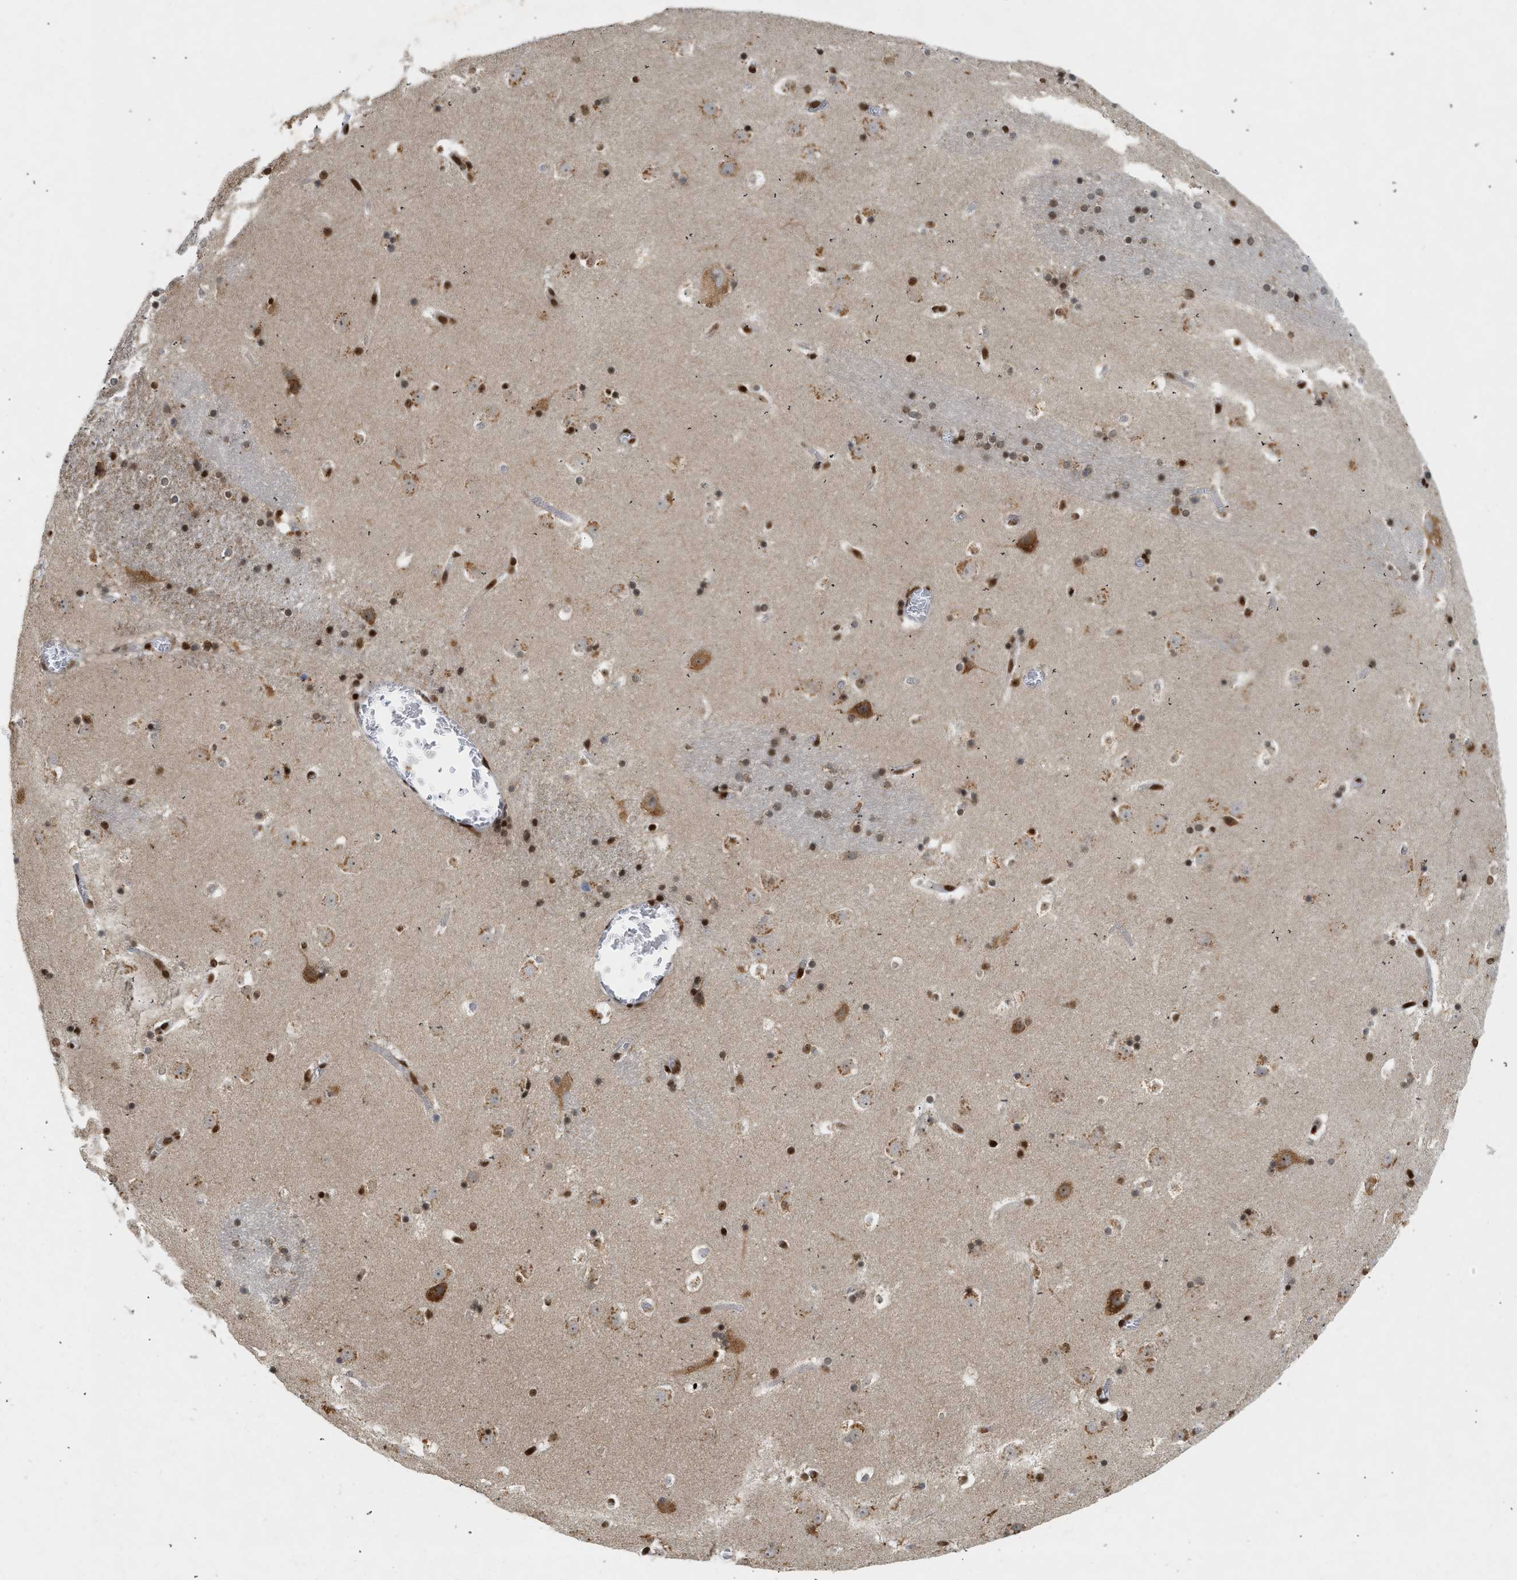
{"staining": {"intensity": "moderate", "quantity": ">75%", "location": "nuclear"}, "tissue": "caudate", "cell_type": "Glial cells", "image_type": "normal", "snomed": [{"axis": "morphology", "description": "Normal tissue, NOS"}, {"axis": "topography", "description": "Lateral ventricle wall"}], "caption": "Immunohistochemistry histopathology image of benign caudate: human caudate stained using immunohistochemistry (IHC) reveals medium levels of moderate protein expression localized specifically in the nuclear of glial cells, appearing as a nuclear brown color.", "gene": "ZNF22", "patient": {"sex": "male", "age": 45}}